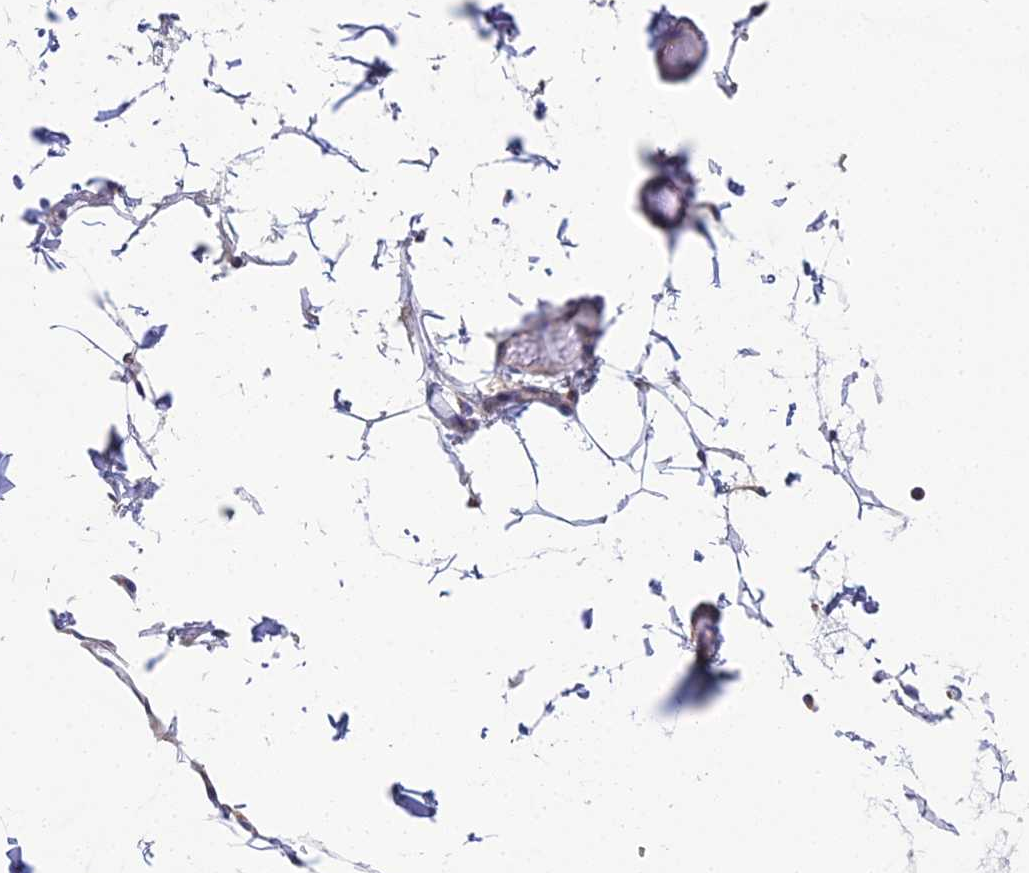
{"staining": {"intensity": "negative", "quantity": "none", "location": "none"}, "tissue": "adipose tissue", "cell_type": "Adipocytes", "image_type": "normal", "snomed": [{"axis": "morphology", "description": "Normal tissue, NOS"}, {"axis": "topography", "description": "Soft tissue"}, {"axis": "topography", "description": "Adipose tissue"}, {"axis": "topography", "description": "Vascular tissue"}, {"axis": "topography", "description": "Peripheral nerve tissue"}], "caption": "The immunohistochemistry (IHC) photomicrograph has no significant expression in adipocytes of adipose tissue.", "gene": "NIPSNAP3A", "patient": {"sex": "male", "age": 46}}